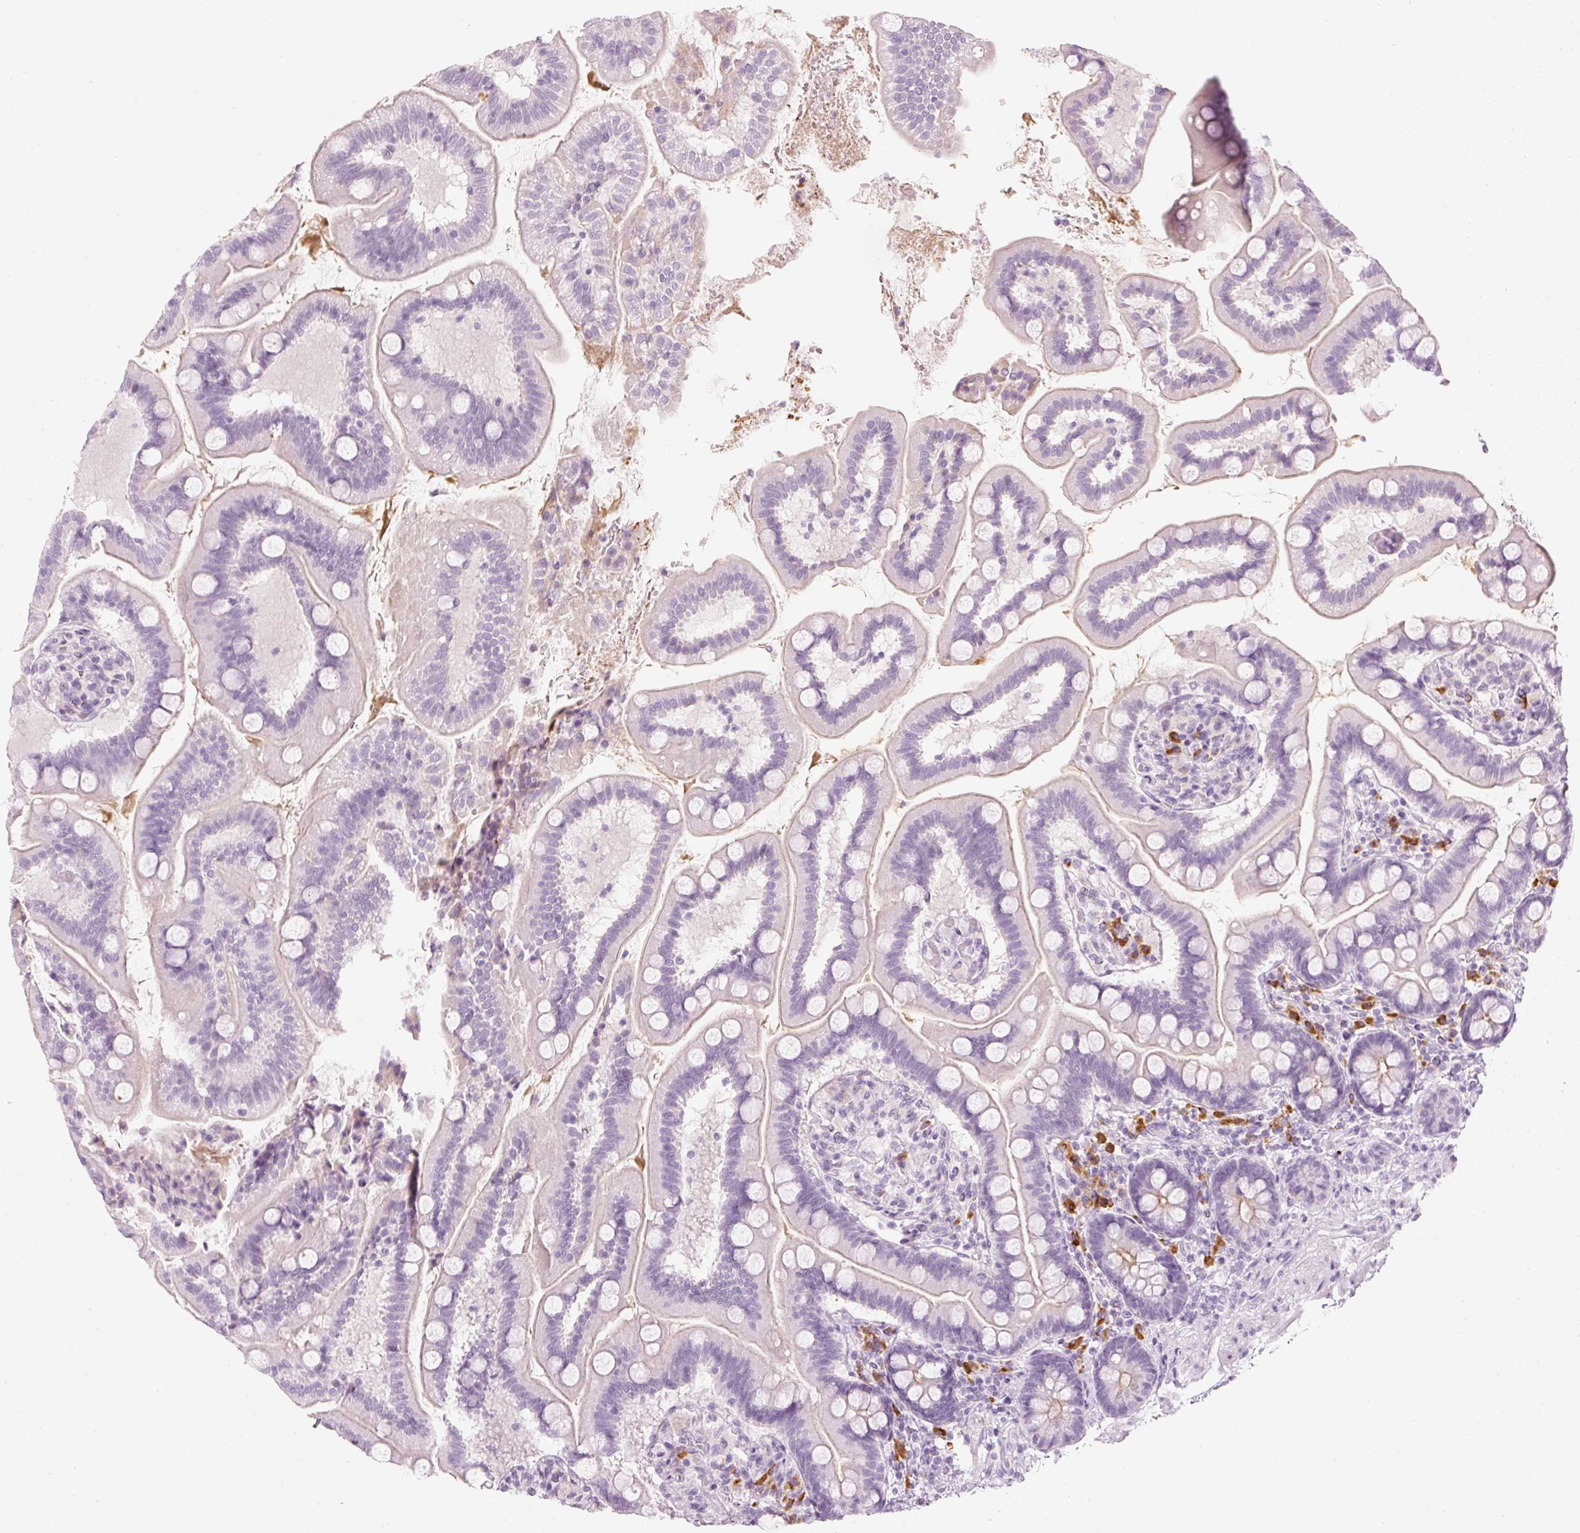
{"staining": {"intensity": "negative", "quantity": "none", "location": "none"}, "tissue": "small intestine", "cell_type": "Glandular cells", "image_type": "normal", "snomed": [{"axis": "morphology", "description": "Normal tissue, NOS"}, {"axis": "topography", "description": "Small intestine"}], "caption": "Small intestine was stained to show a protein in brown. There is no significant positivity in glandular cells. The staining was performed using DAB to visualize the protein expression in brown, while the nuclei were stained in blue with hematoxylin (Magnification: 20x).", "gene": "VCAM1", "patient": {"sex": "female", "age": 64}}